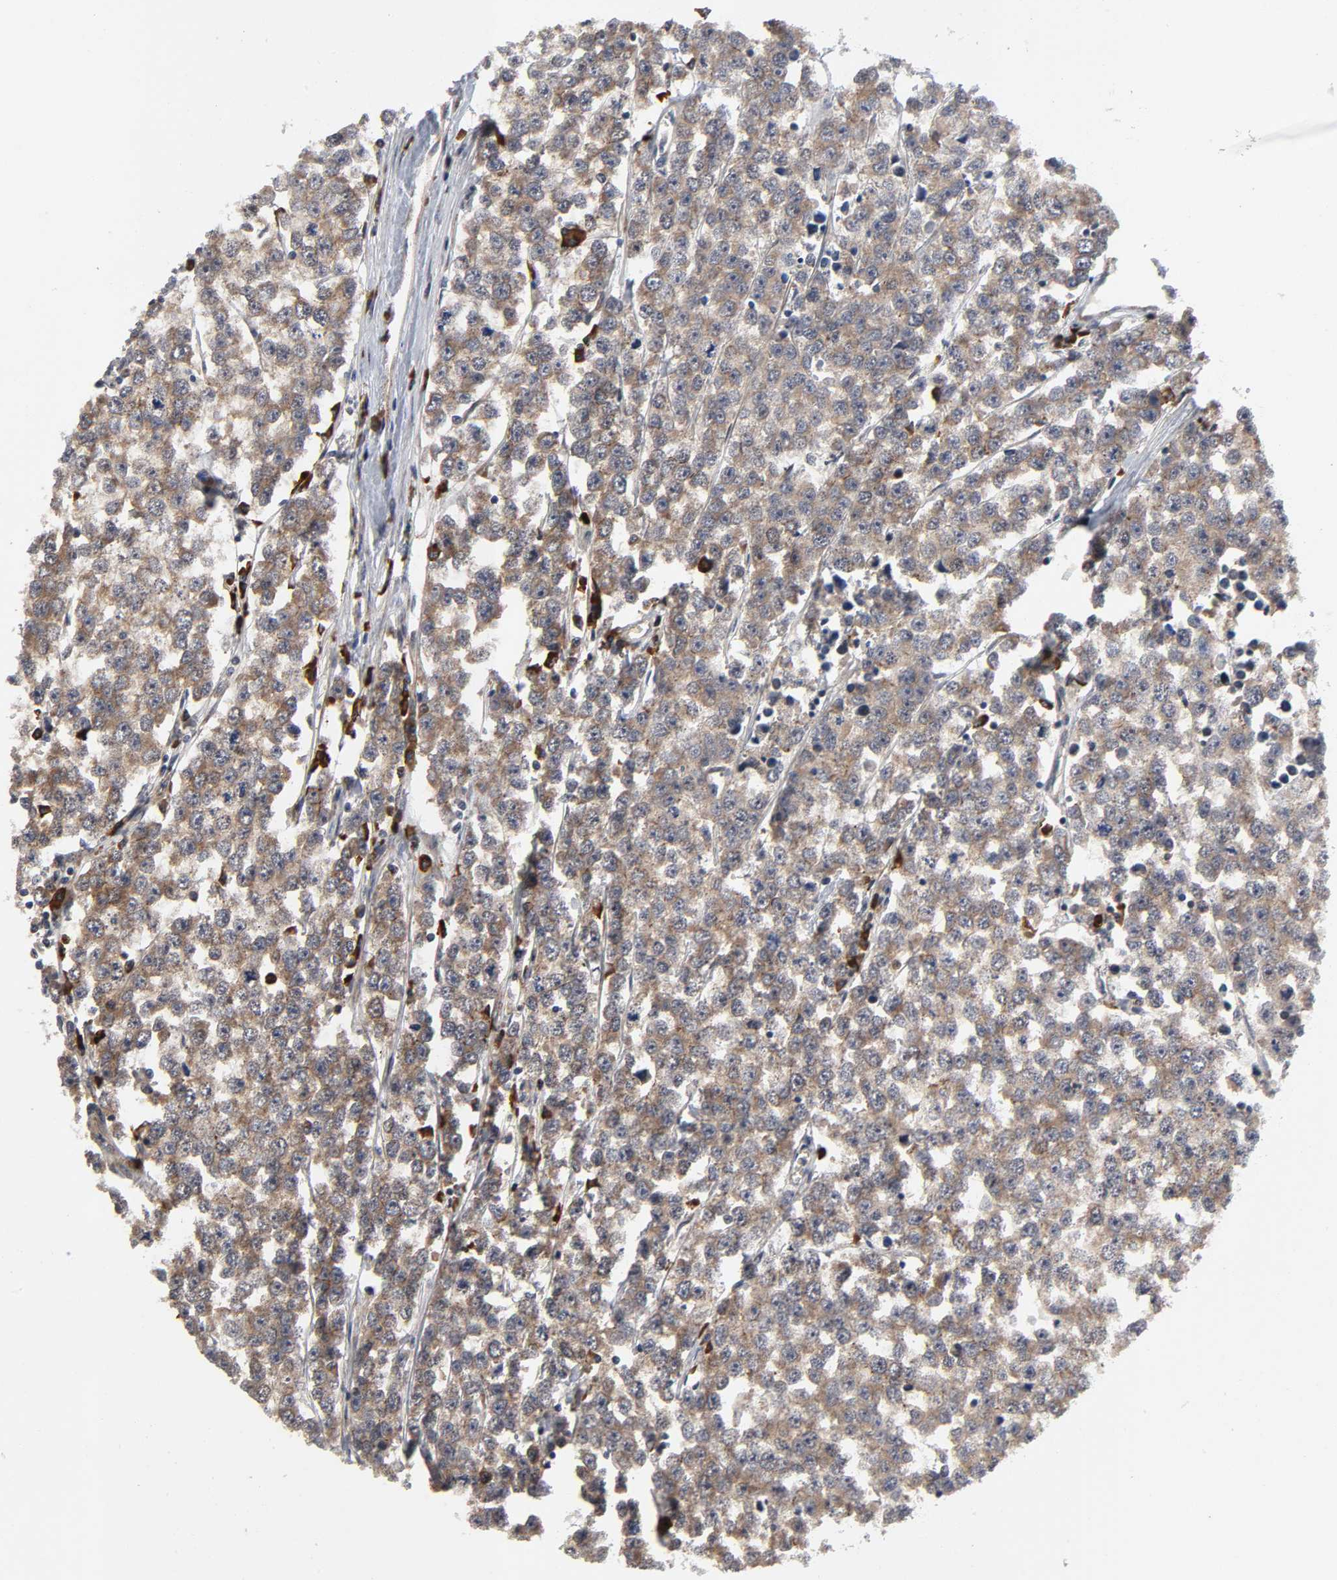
{"staining": {"intensity": "moderate", "quantity": ">75%", "location": "cytoplasmic/membranous"}, "tissue": "testis cancer", "cell_type": "Tumor cells", "image_type": "cancer", "snomed": [{"axis": "morphology", "description": "Seminoma, NOS"}, {"axis": "morphology", "description": "Carcinoma, Embryonal, NOS"}, {"axis": "topography", "description": "Testis"}], "caption": "An immunohistochemistry (IHC) image of tumor tissue is shown. Protein staining in brown labels moderate cytoplasmic/membranous positivity in testis cancer within tumor cells.", "gene": "SLC30A9", "patient": {"sex": "male", "age": 52}}